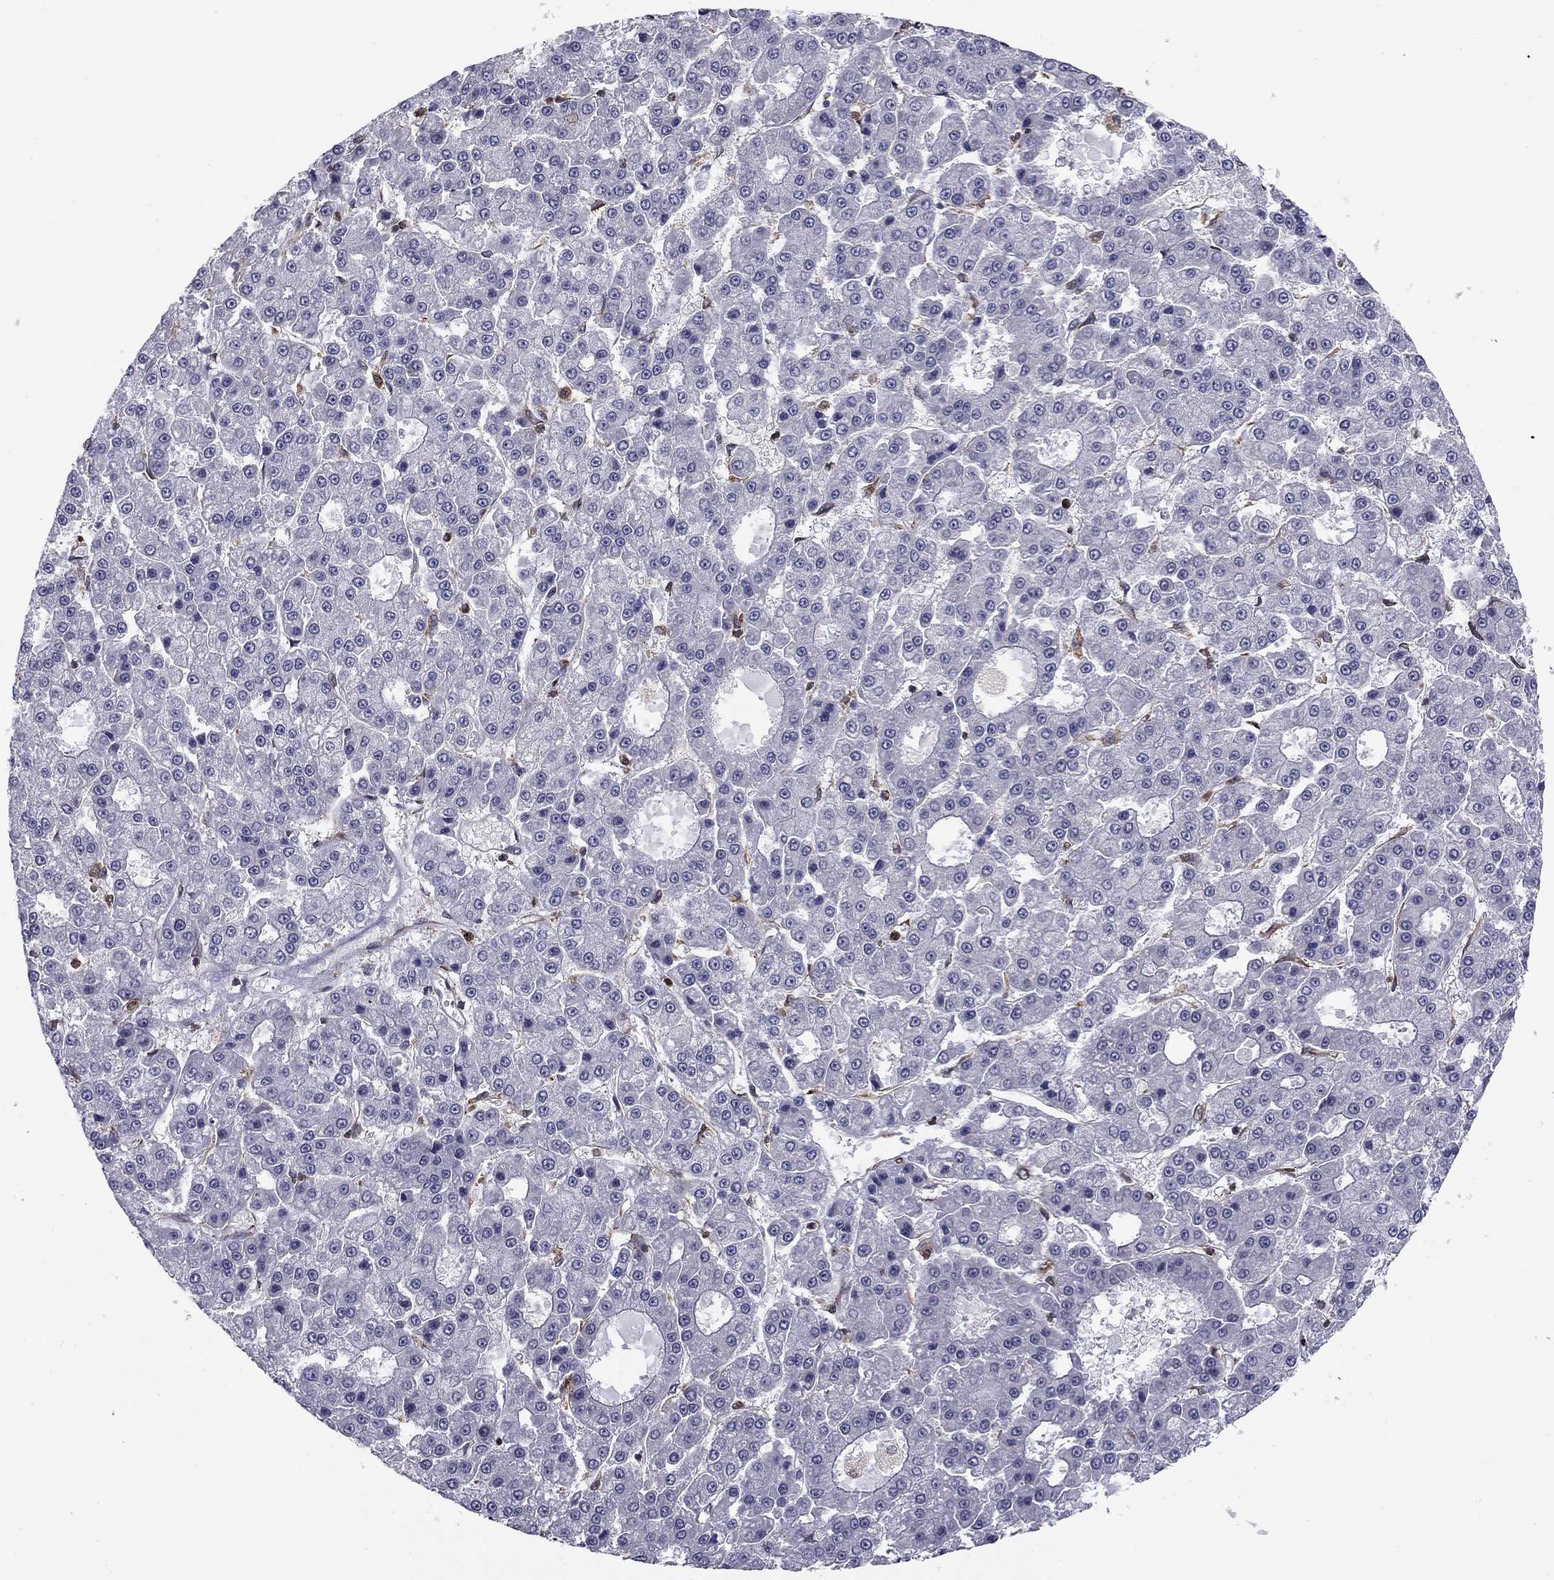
{"staining": {"intensity": "negative", "quantity": "none", "location": "none"}, "tissue": "liver cancer", "cell_type": "Tumor cells", "image_type": "cancer", "snomed": [{"axis": "morphology", "description": "Carcinoma, Hepatocellular, NOS"}, {"axis": "topography", "description": "Liver"}], "caption": "This image is of hepatocellular carcinoma (liver) stained with IHC to label a protein in brown with the nuclei are counter-stained blue. There is no staining in tumor cells.", "gene": "PLCB2", "patient": {"sex": "male", "age": 70}}